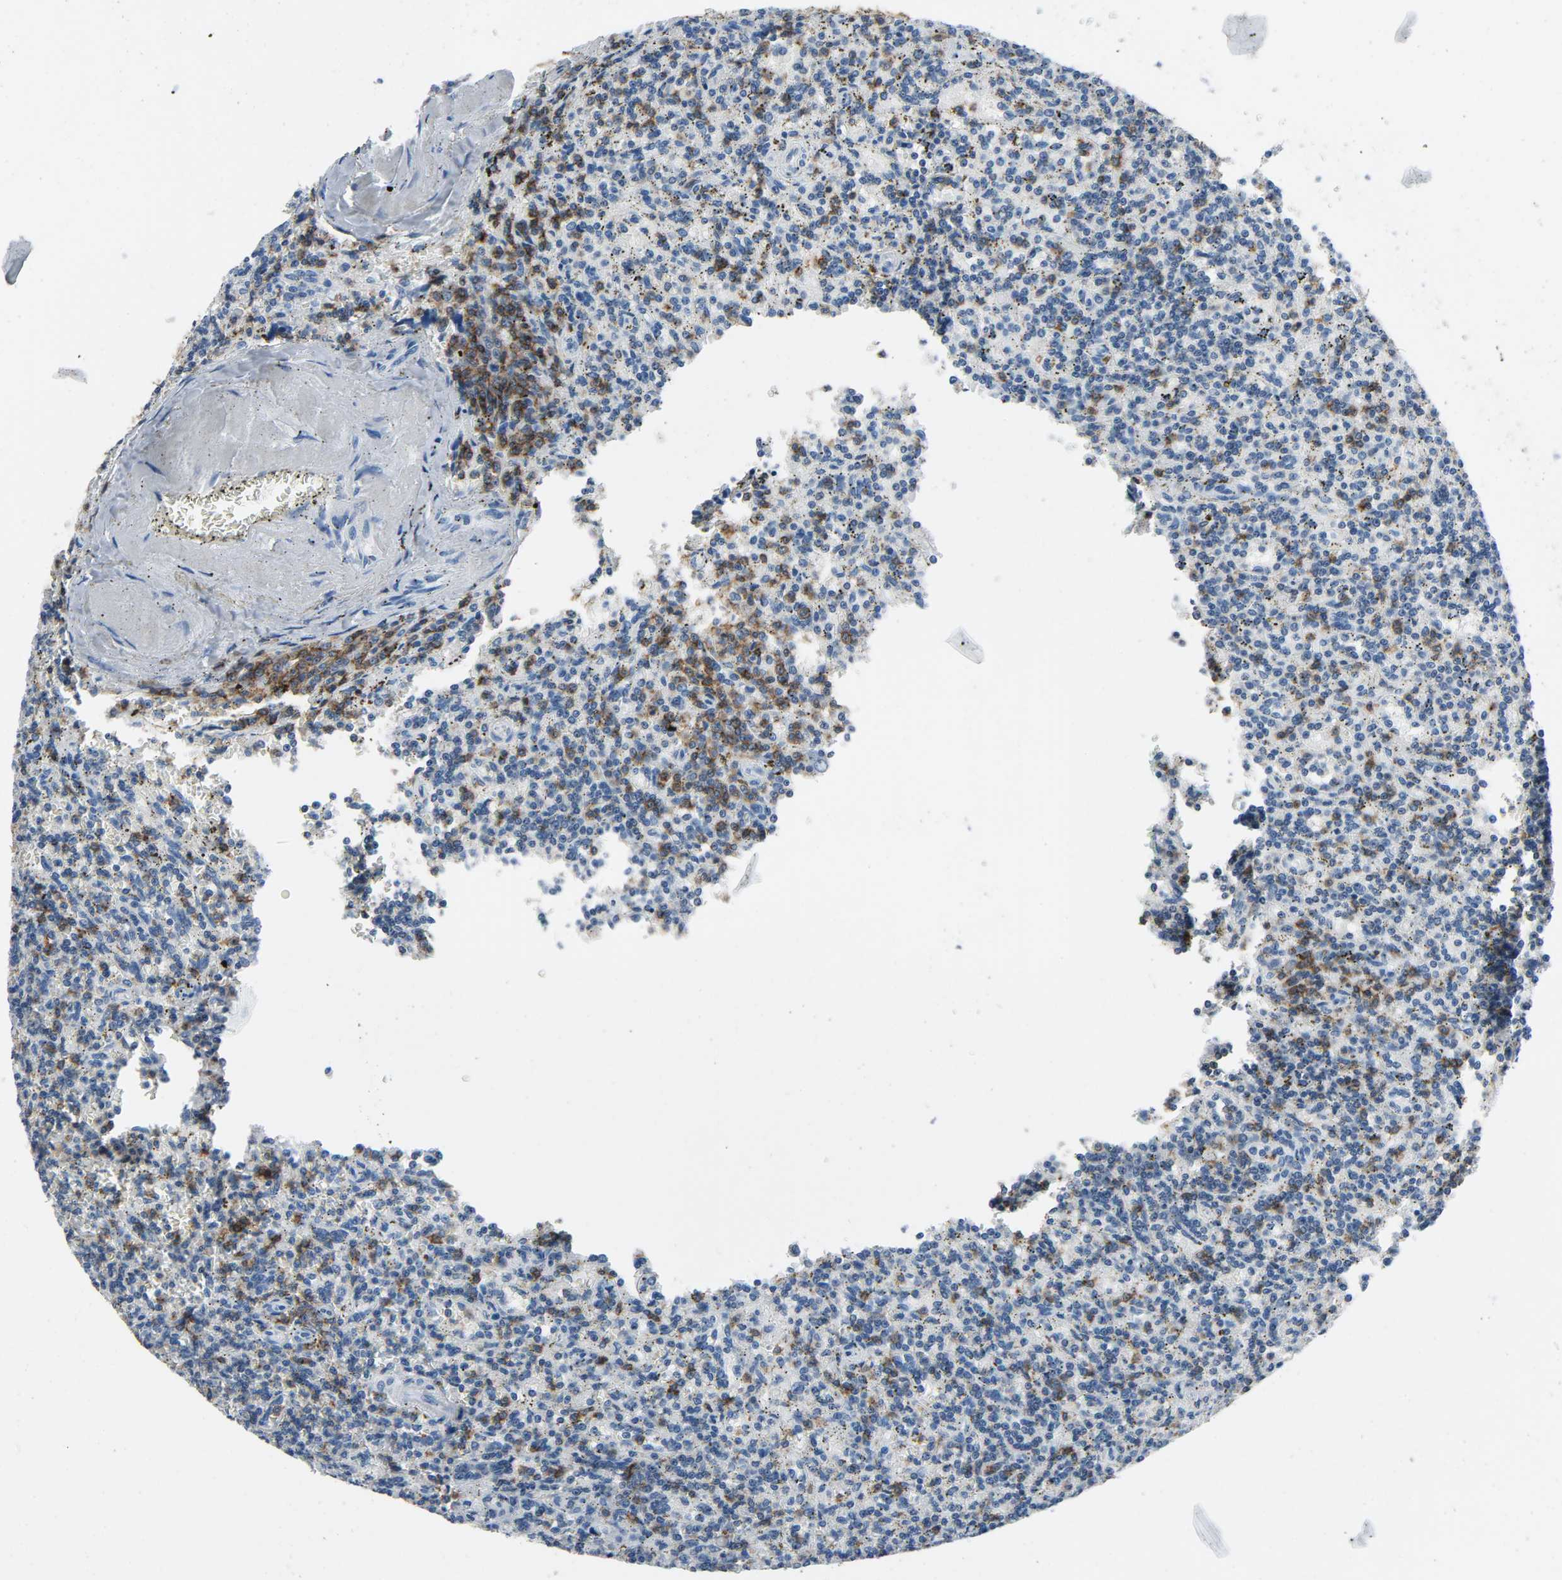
{"staining": {"intensity": "moderate", "quantity": "25%-75%", "location": "cytoplasmic/membranous"}, "tissue": "lymphoma", "cell_type": "Tumor cells", "image_type": "cancer", "snomed": [{"axis": "morphology", "description": "Malignant lymphoma, non-Hodgkin's type, Low grade"}, {"axis": "topography", "description": "Spleen"}], "caption": "Immunohistochemical staining of human lymphoma exhibits moderate cytoplasmic/membranous protein staining in approximately 25%-75% of tumor cells. (IHC, brightfield microscopy, high magnification).", "gene": "LCK", "patient": {"sex": "male", "age": 73}}